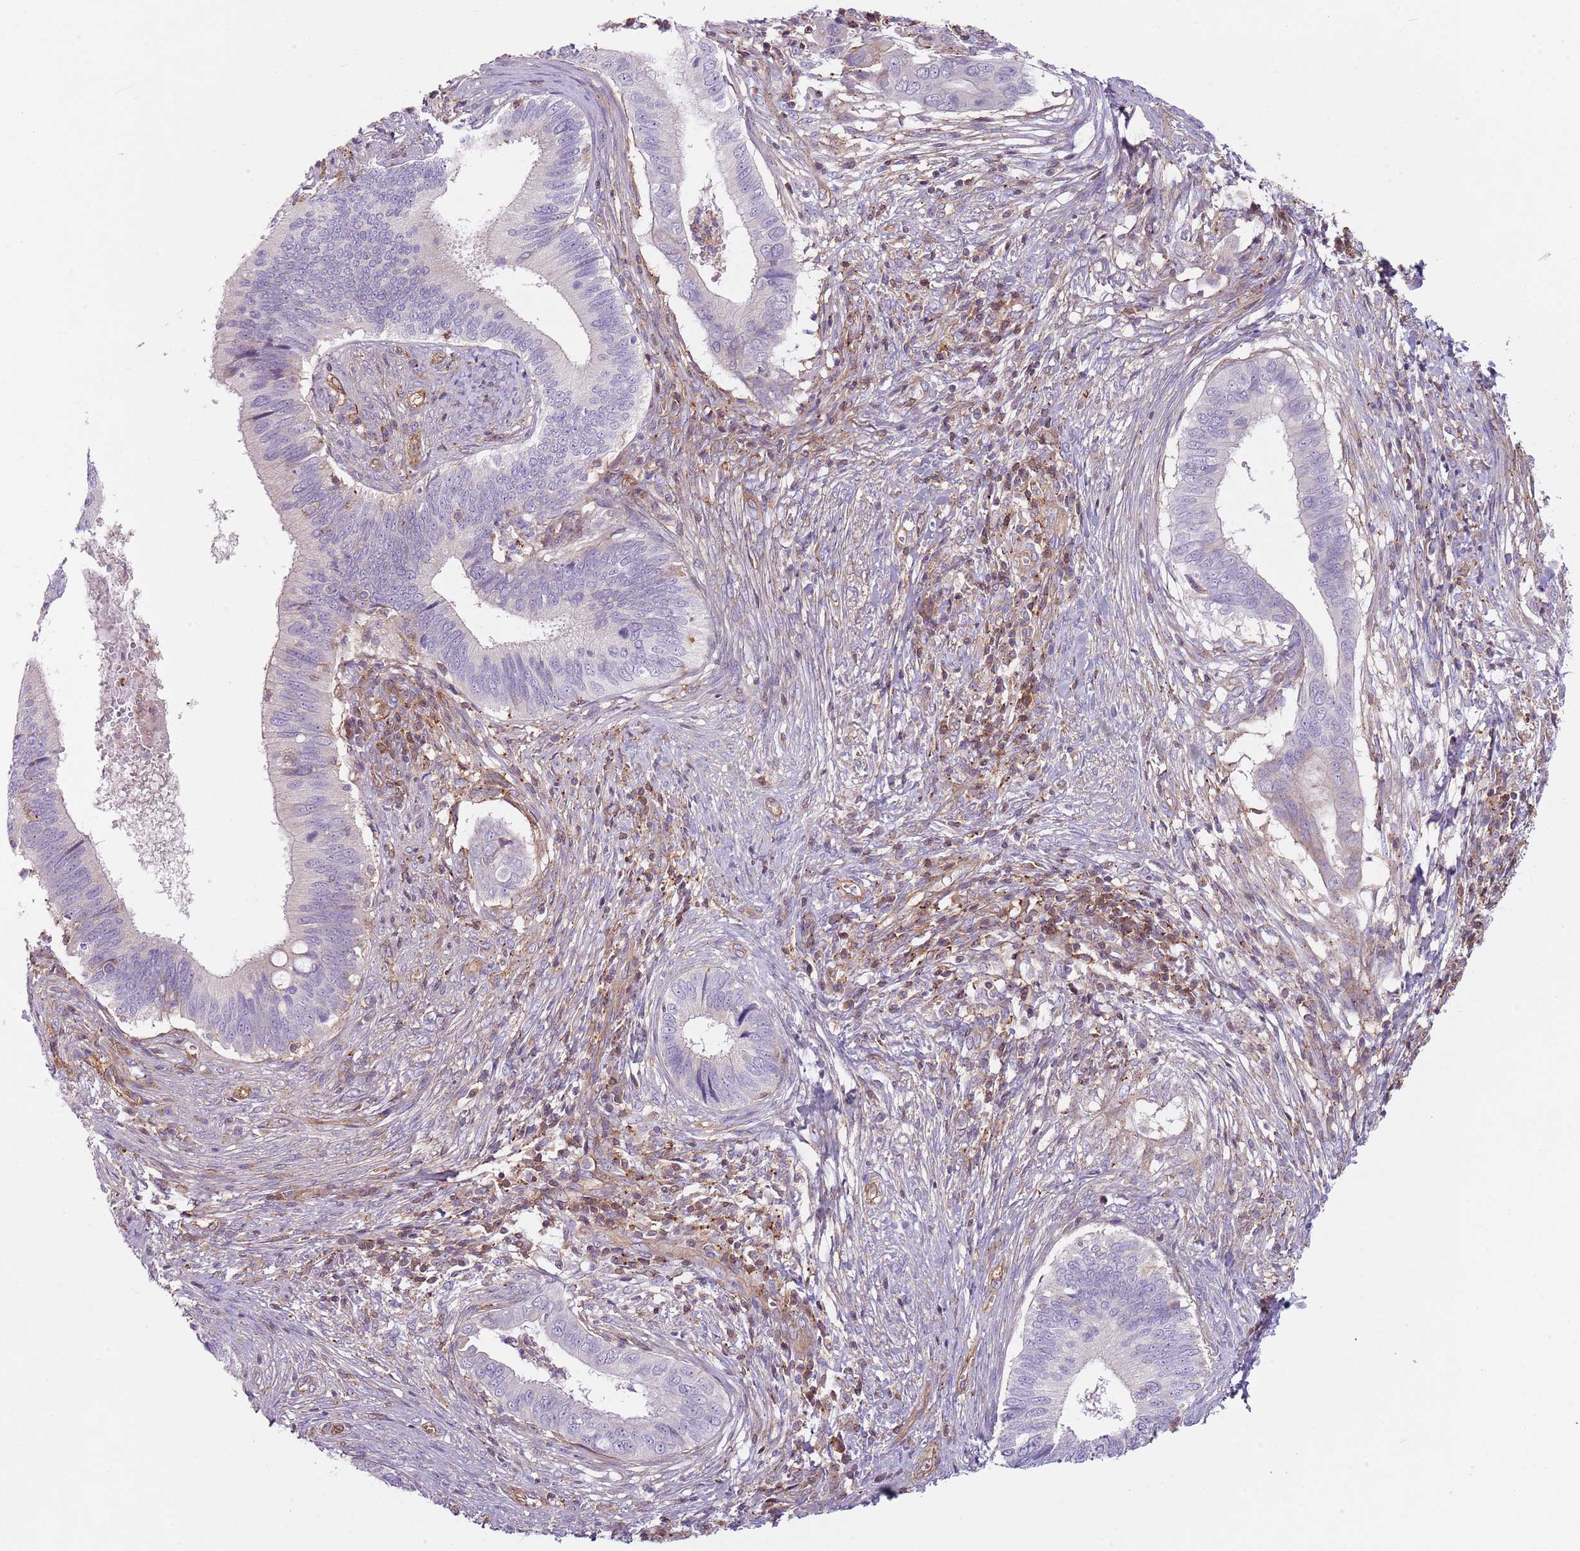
{"staining": {"intensity": "negative", "quantity": "none", "location": "none"}, "tissue": "cervical cancer", "cell_type": "Tumor cells", "image_type": "cancer", "snomed": [{"axis": "morphology", "description": "Adenocarcinoma, NOS"}, {"axis": "topography", "description": "Cervix"}], "caption": "Immunohistochemical staining of adenocarcinoma (cervical) demonstrates no significant positivity in tumor cells.", "gene": "GNAI3", "patient": {"sex": "female", "age": 42}}